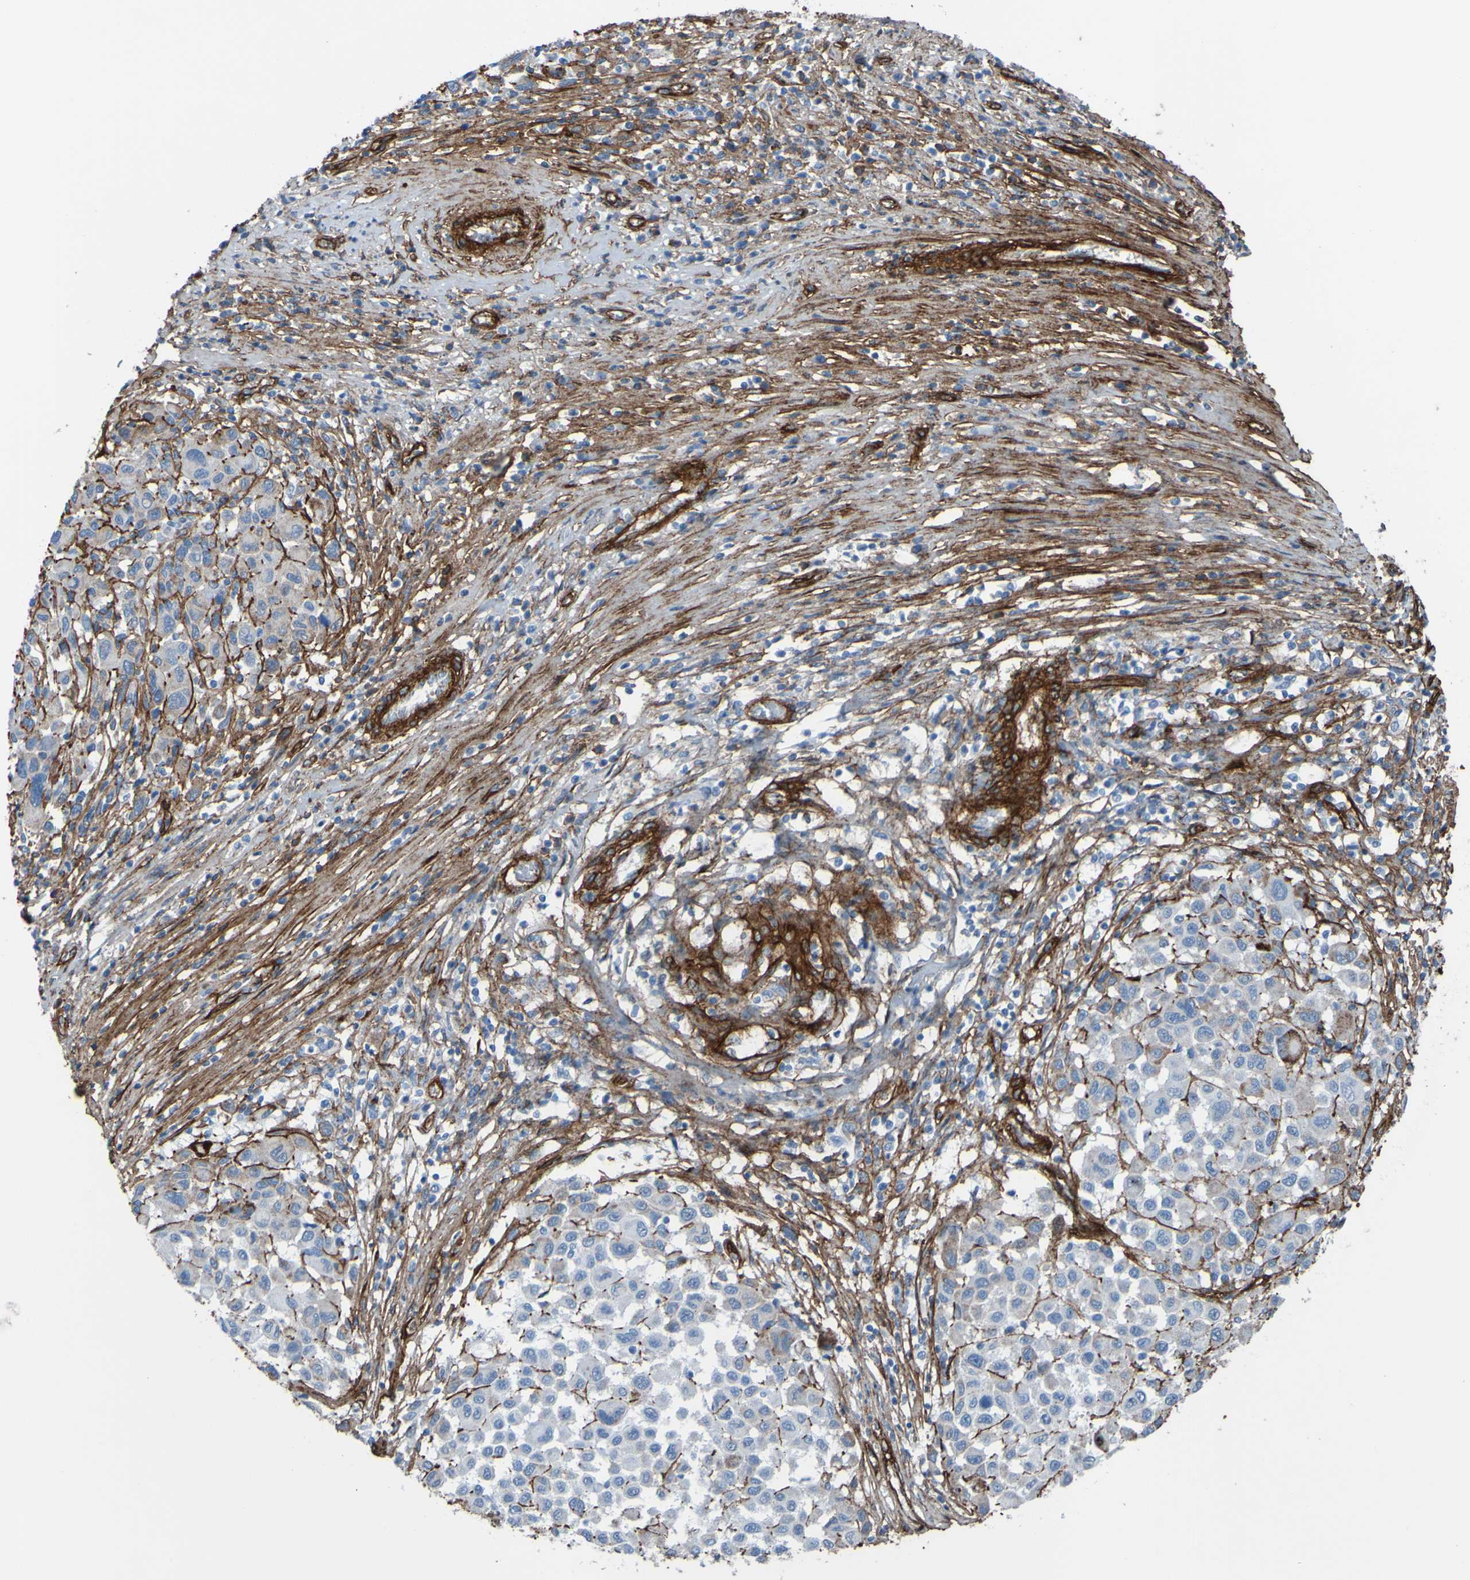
{"staining": {"intensity": "negative", "quantity": "none", "location": "none"}, "tissue": "melanoma", "cell_type": "Tumor cells", "image_type": "cancer", "snomed": [{"axis": "morphology", "description": "Malignant melanoma, Metastatic site"}, {"axis": "topography", "description": "Lymph node"}], "caption": "DAB immunohistochemical staining of human malignant melanoma (metastatic site) demonstrates no significant expression in tumor cells.", "gene": "COL4A2", "patient": {"sex": "male", "age": 61}}